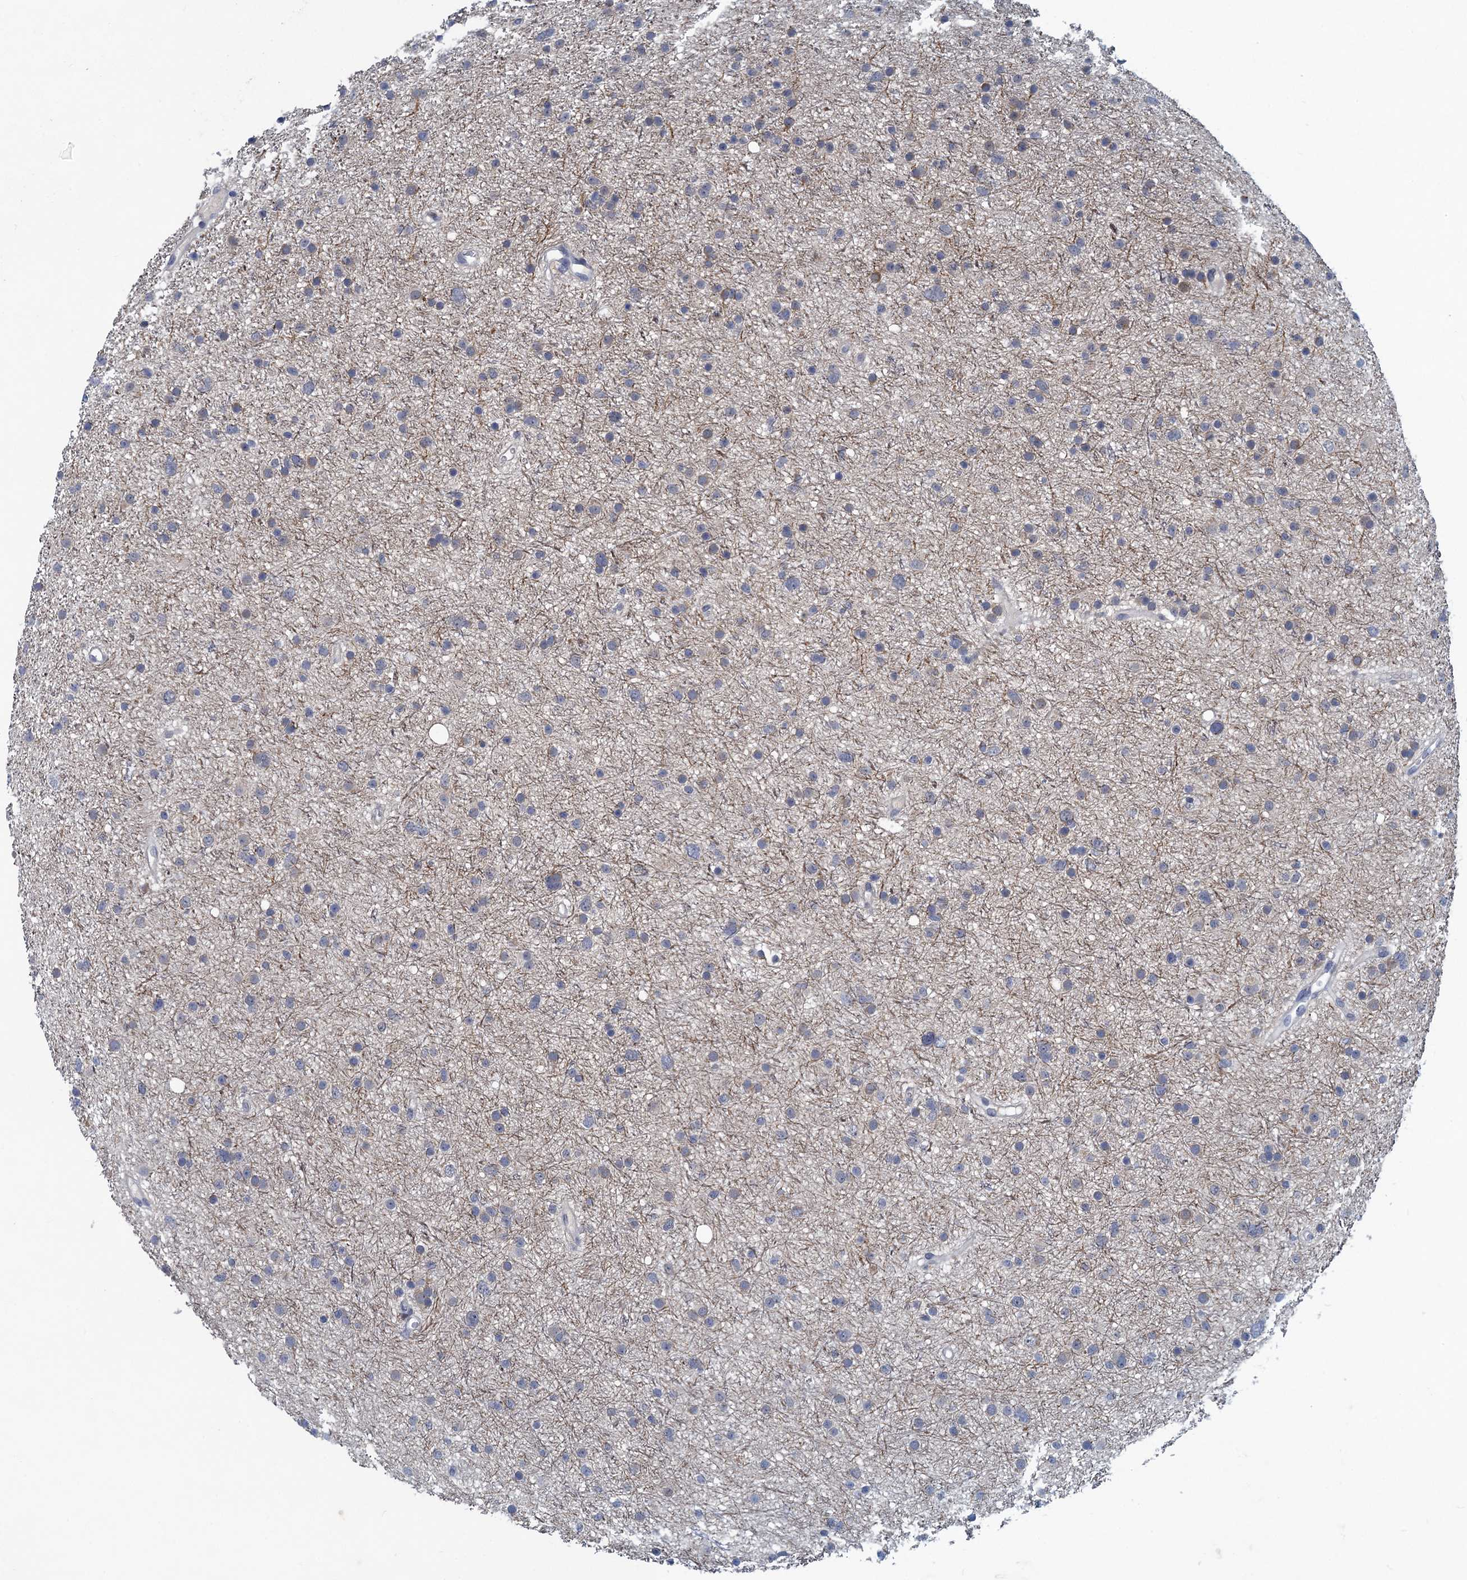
{"staining": {"intensity": "negative", "quantity": "none", "location": "none"}, "tissue": "glioma", "cell_type": "Tumor cells", "image_type": "cancer", "snomed": [{"axis": "morphology", "description": "Glioma, malignant, Low grade"}, {"axis": "topography", "description": "Cerebral cortex"}], "caption": "IHC micrograph of neoplastic tissue: human low-grade glioma (malignant) stained with DAB (3,3'-diaminobenzidine) demonstrates no significant protein positivity in tumor cells. The staining is performed using DAB (3,3'-diaminobenzidine) brown chromogen with nuclei counter-stained in using hematoxylin.", "gene": "ATOSA", "patient": {"sex": "female", "age": 39}}